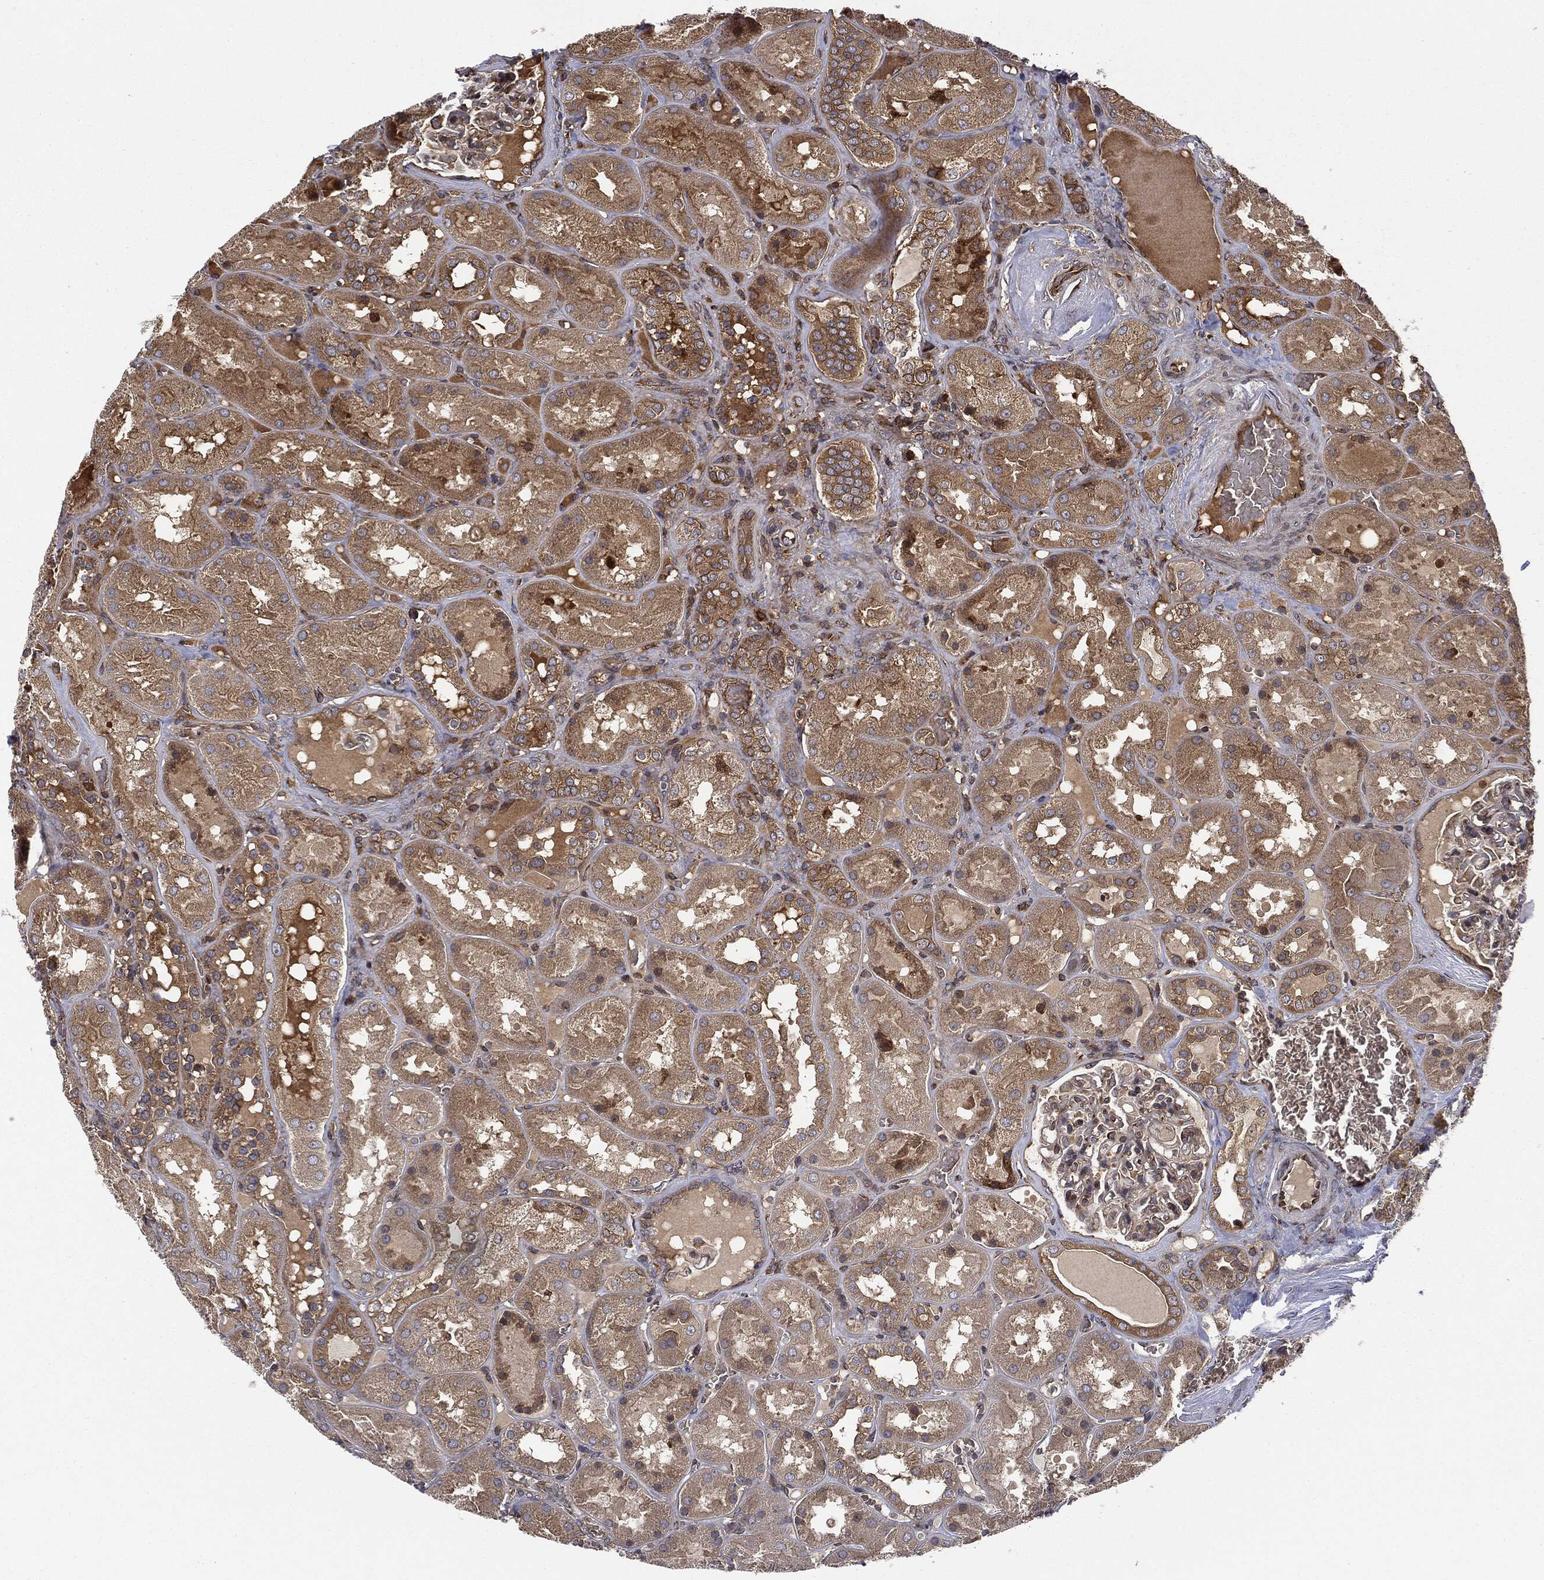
{"staining": {"intensity": "moderate", "quantity": "<25%", "location": "cytoplasmic/membranous"}, "tissue": "kidney", "cell_type": "Cells in glomeruli", "image_type": "normal", "snomed": [{"axis": "morphology", "description": "Normal tissue, NOS"}, {"axis": "topography", "description": "Kidney"}], "caption": "Immunohistochemistry micrograph of normal human kidney stained for a protein (brown), which demonstrates low levels of moderate cytoplasmic/membranous expression in approximately <25% of cells in glomeruli.", "gene": "EIF2AK2", "patient": {"sex": "male", "age": 73}}